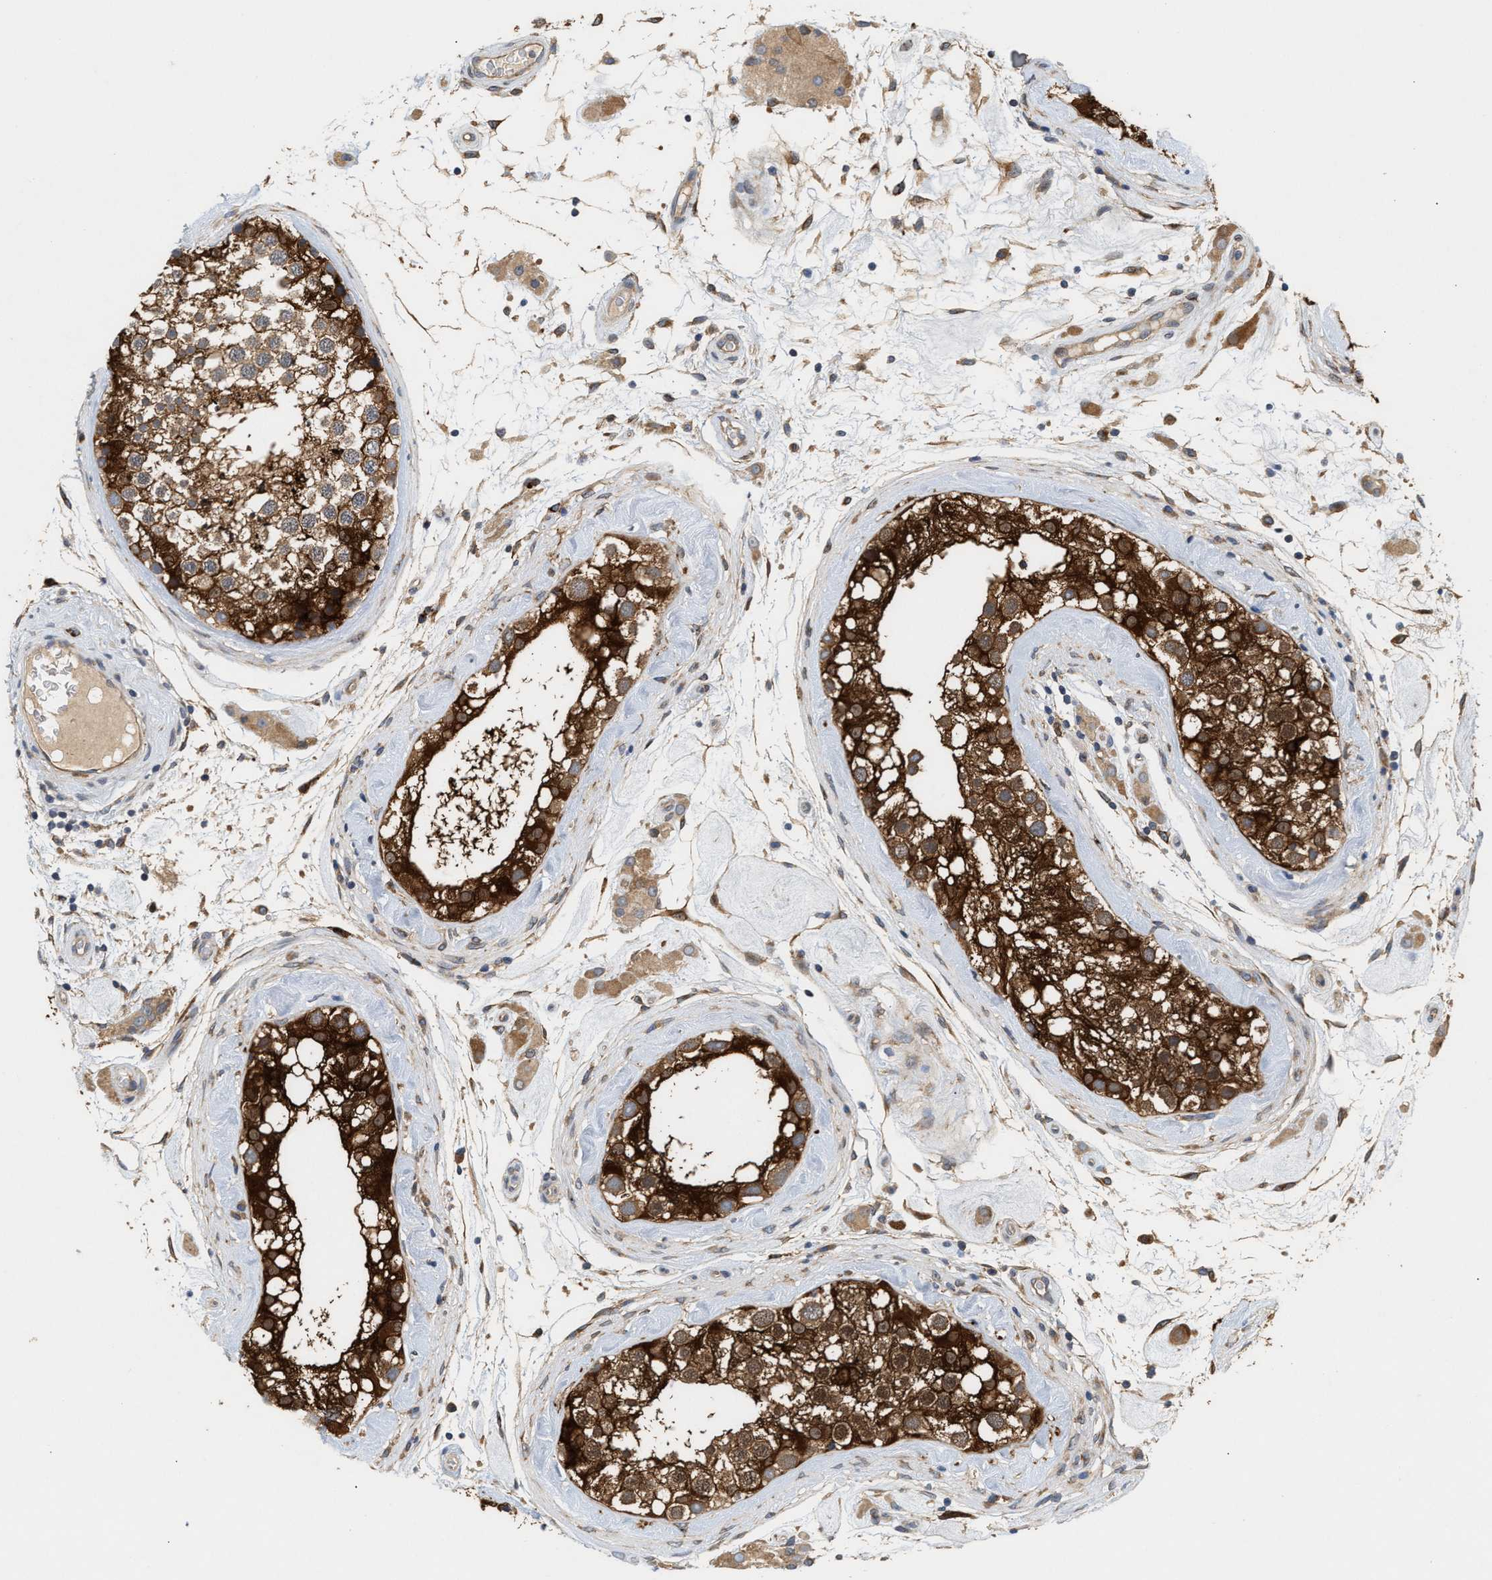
{"staining": {"intensity": "strong", "quantity": ">75%", "location": "cytoplasmic/membranous"}, "tissue": "testis", "cell_type": "Cells in seminiferous ducts", "image_type": "normal", "snomed": [{"axis": "morphology", "description": "Normal tissue, NOS"}, {"axis": "topography", "description": "Testis"}], "caption": "The micrograph shows staining of benign testis, revealing strong cytoplasmic/membranous protein staining (brown color) within cells in seminiferous ducts.", "gene": "PLCD1", "patient": {"sex": "male", "age": 46}}